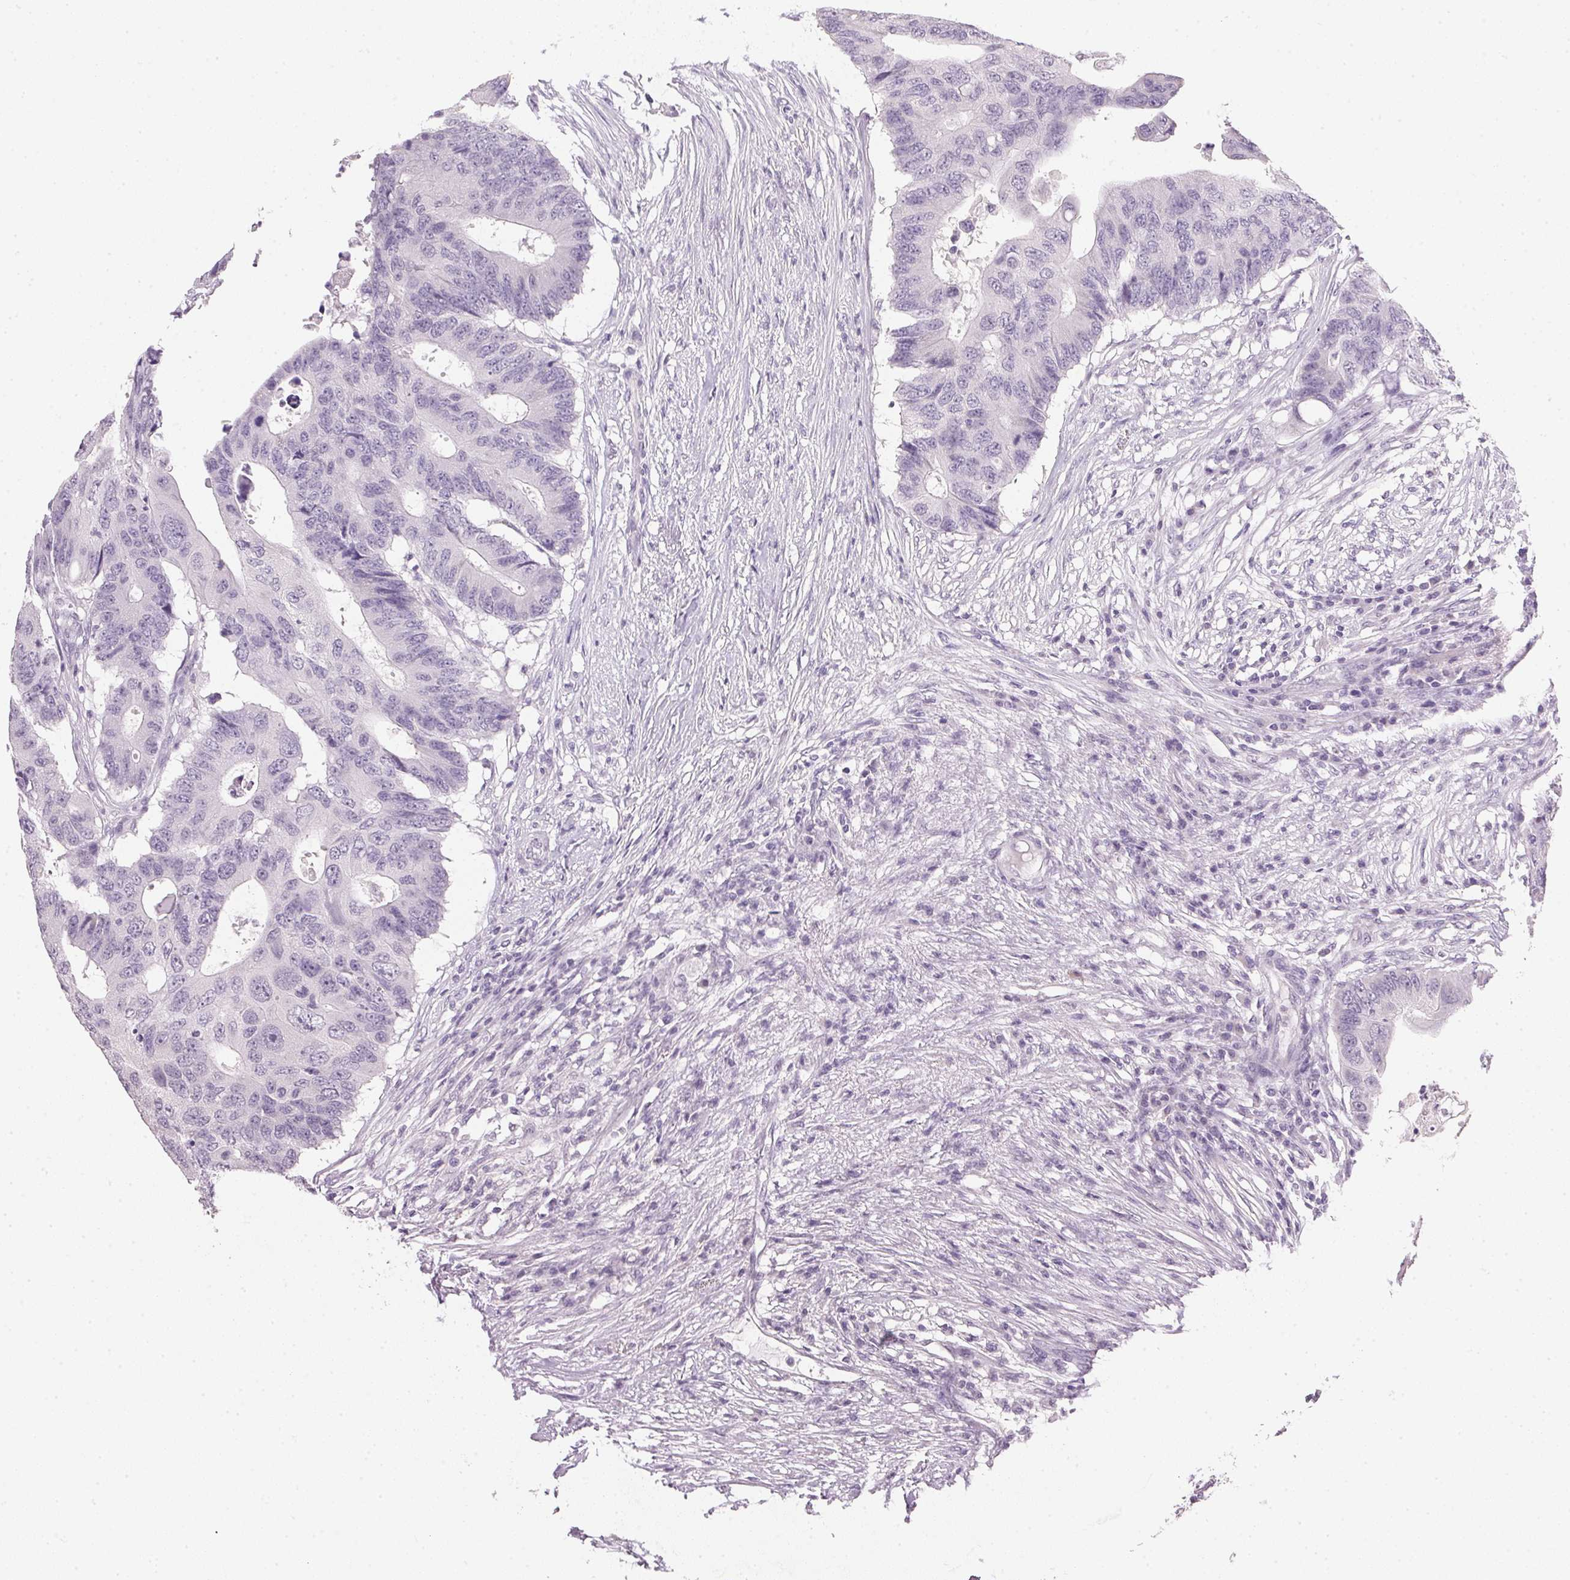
{"staining": {"intensity": "negative", "quantity": "none", "location": "none"}, "tissue": "colorectal cancer", "cell_type": "Tumor cells", "image_type": "cancer", "snomed": [{"axis": "morphology", "description": "Adenocarcinoma, NOS"}, {"axis": "topography", "description": "Colon"}], "caption": "Histopathology image shows no significant protein staining in tumor cells of colorectal cancer (adenocarcinoma).", "gene": "IGFBP1", "patient": {"sex": "male", "age": 71}}